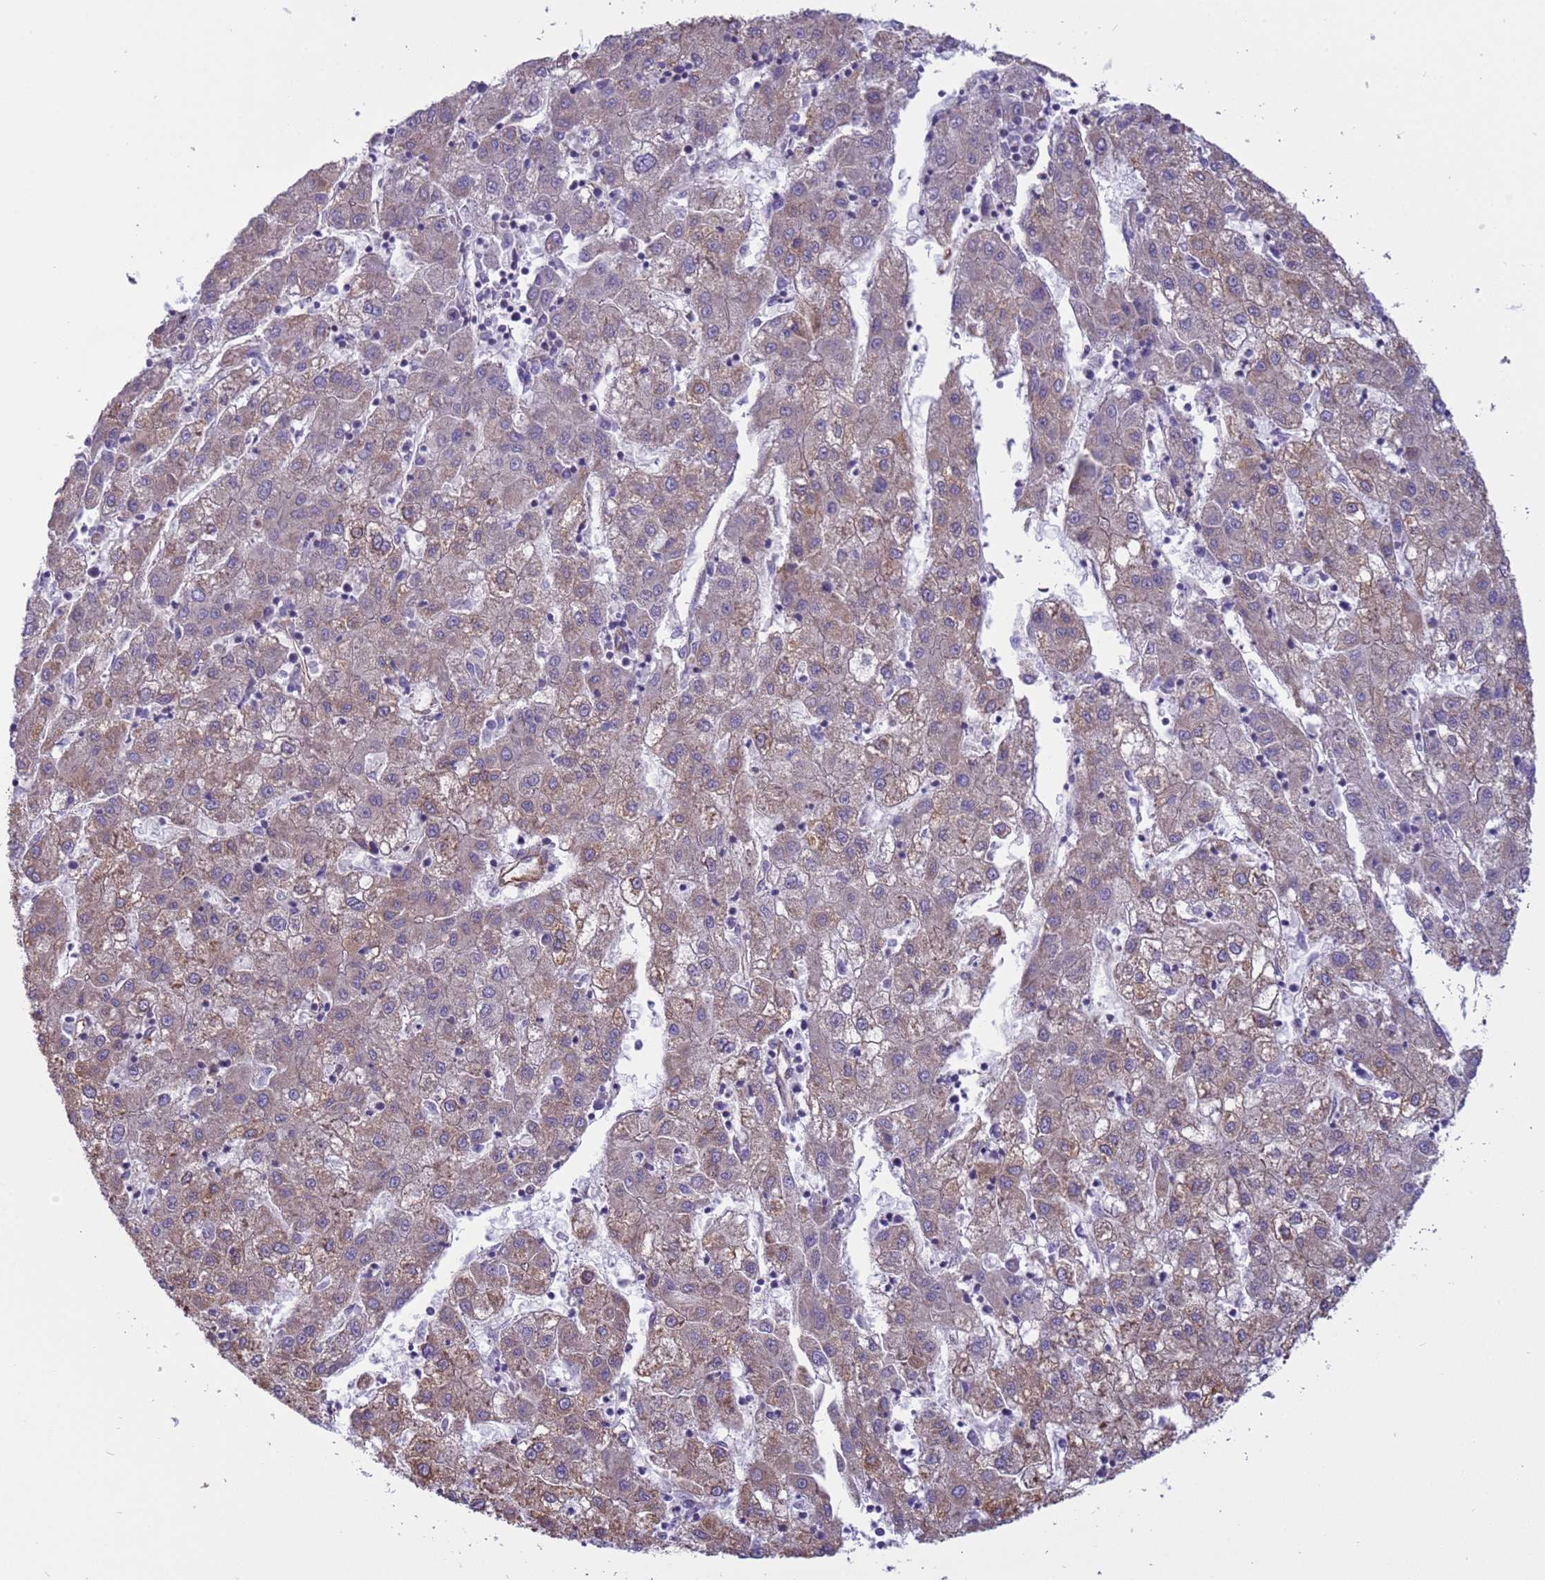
{"staining": {"intensity": "weak", "quantity": "<25%", "location": "cytoplasmic/membranous"}, "tissue": "liver cancer", "cell_type": "Tumor cells", "image_type": "cancer", "snomed": [{"axis": "morphology", "description": "Carcinoma, Hepatocellular, NOS"}, {"axis": "topography", "description": "Liver"}], "caption": "Liver hepatocellular carcinoma was stained to show a protein in brown. There is no significant staining in tumor cells.", "gene": "ITGB4", "patient": {"sex": "male", "age": 72}}